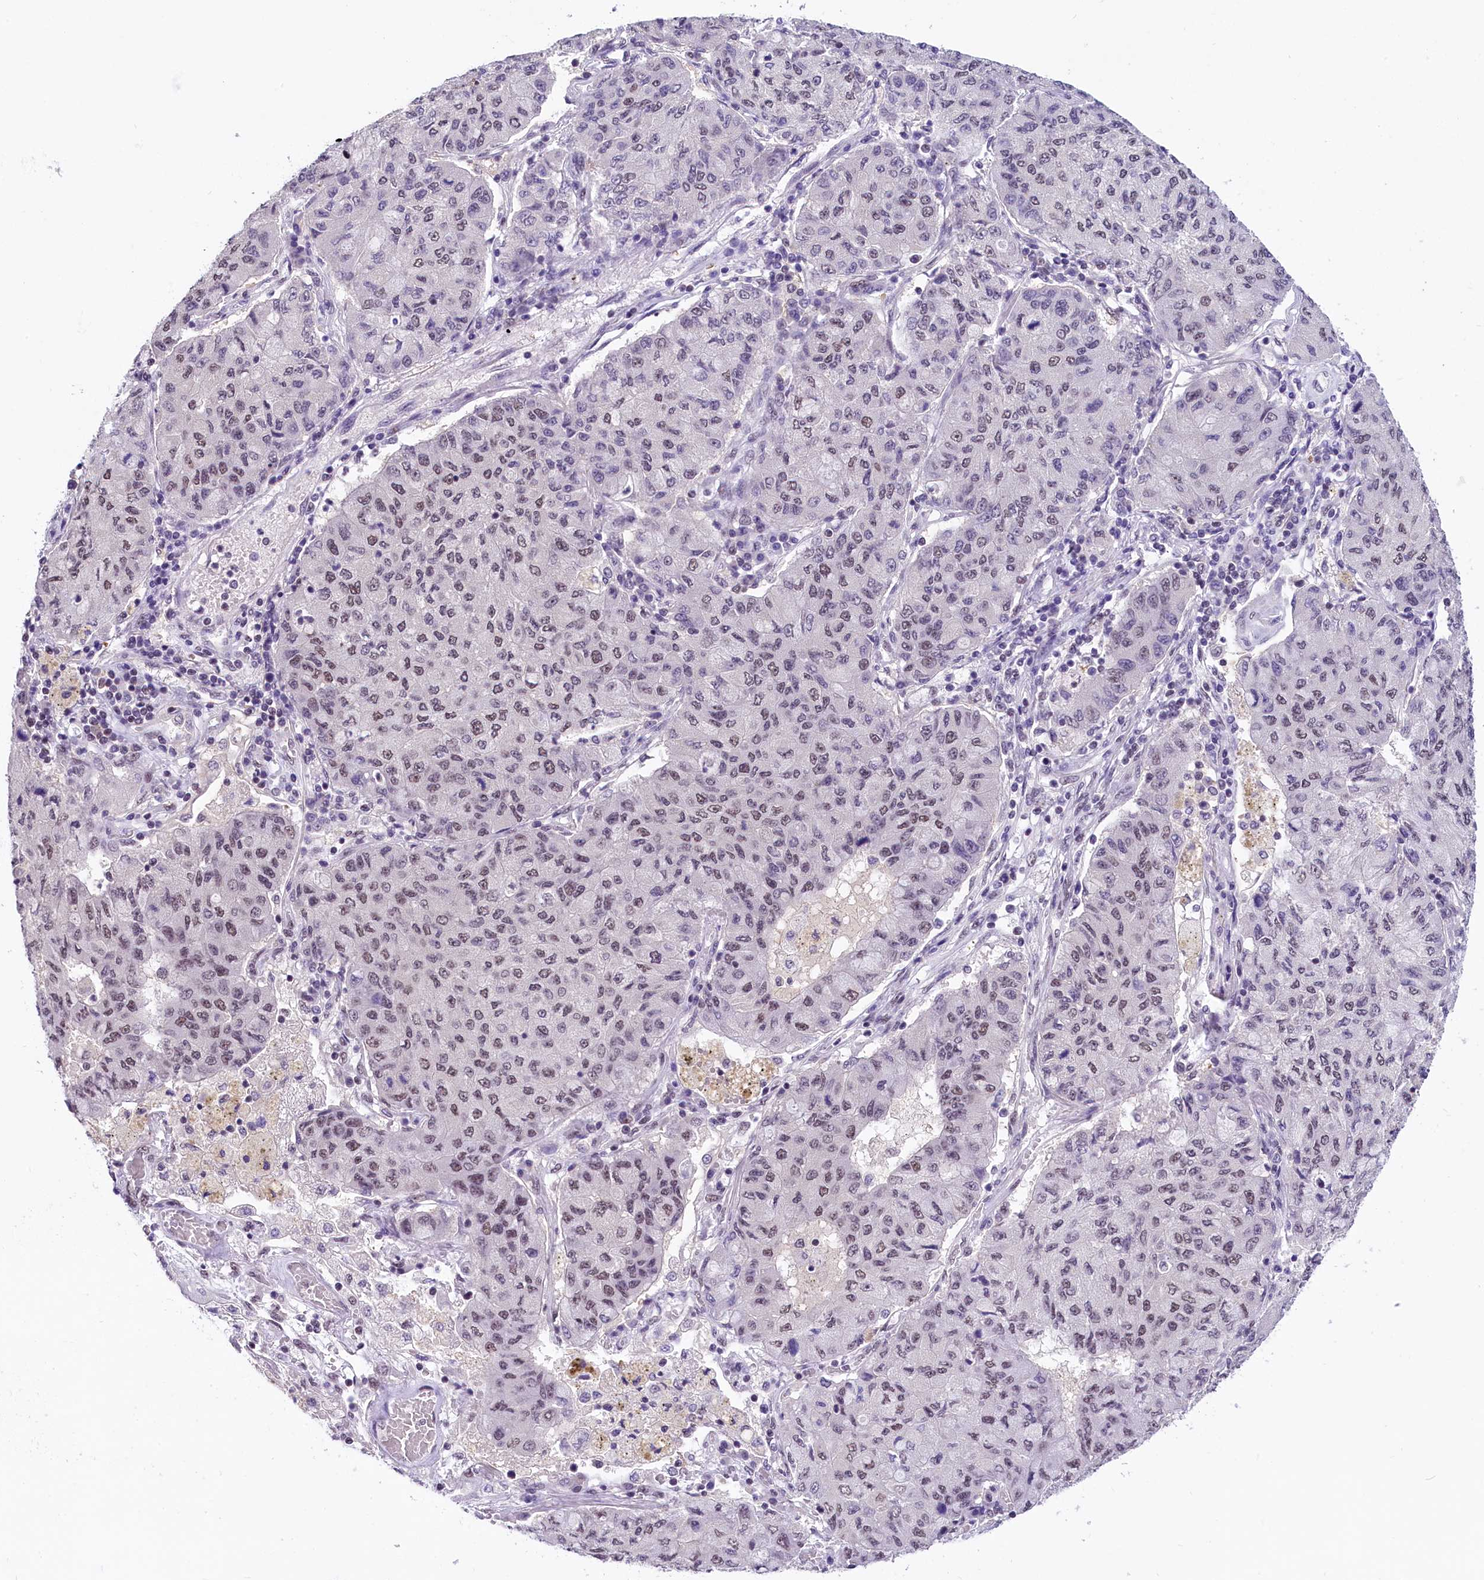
{"staining": {"intensity": "weak", "quantity": "25%-75%", "location": "nuclear"}, "tissue": "lung cancer", "cell_type": "Tumor cells", "image_type": "cancer", "snomed": [{"axis": "morphology", "description": "Squamous cell carcinoma, NOS"}, {"axis": "topography", "description": "Lung"}], "caption": "IHC (DAB (3,3'-diaminobenzidine)) staining of human lung squamous cell carcinoma reveals weak nuclear protein staining in about 25%-75% of tumor cells. The staining is performed using DAB (3,3'-diaminobenzidine) brown chromogen to label protein expression. The nuclei are counter-stained blue using hematoxylin.", "gene": "ZC3H4", "patient": {"sex": "male", "age": 74}}